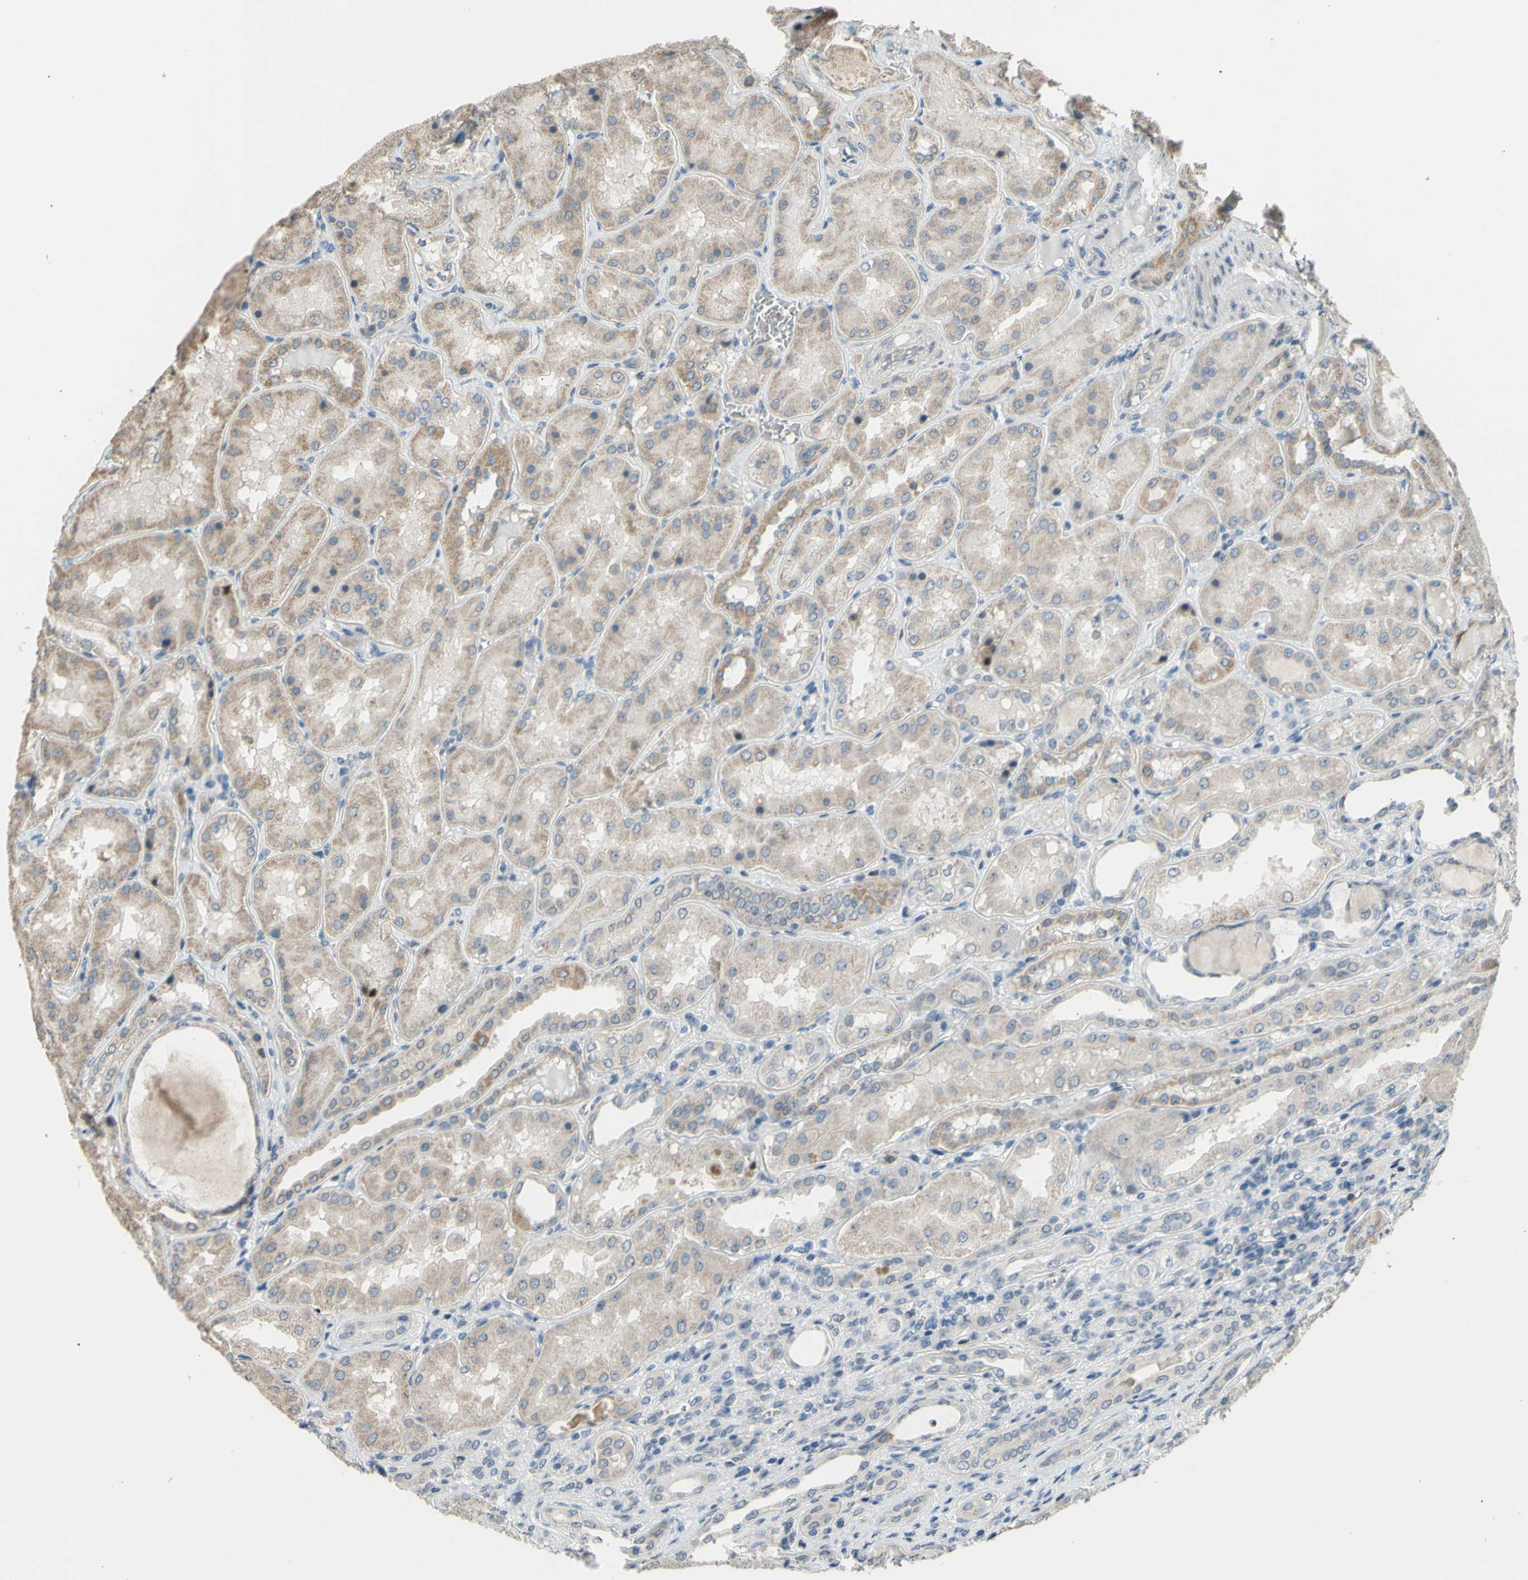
{"staining": {"intensity": "negative", "quantity": "none", "location": "none"}, "tissue": "kidney", "cell_type": "Cells in glomeruli", "image_type": "normal", "snomed": [{"axis": "morphology", "description": "Normal tissue, NOS"}, {"axis": "topography", "description": "Kidney"}], "caption": "DAB immunohistochemical staining of benign kidney demonstrates no significant positivity in cells in glomeruli.", "gene": "ZNF184", "patient": {"sex": "female", "age": 56}}